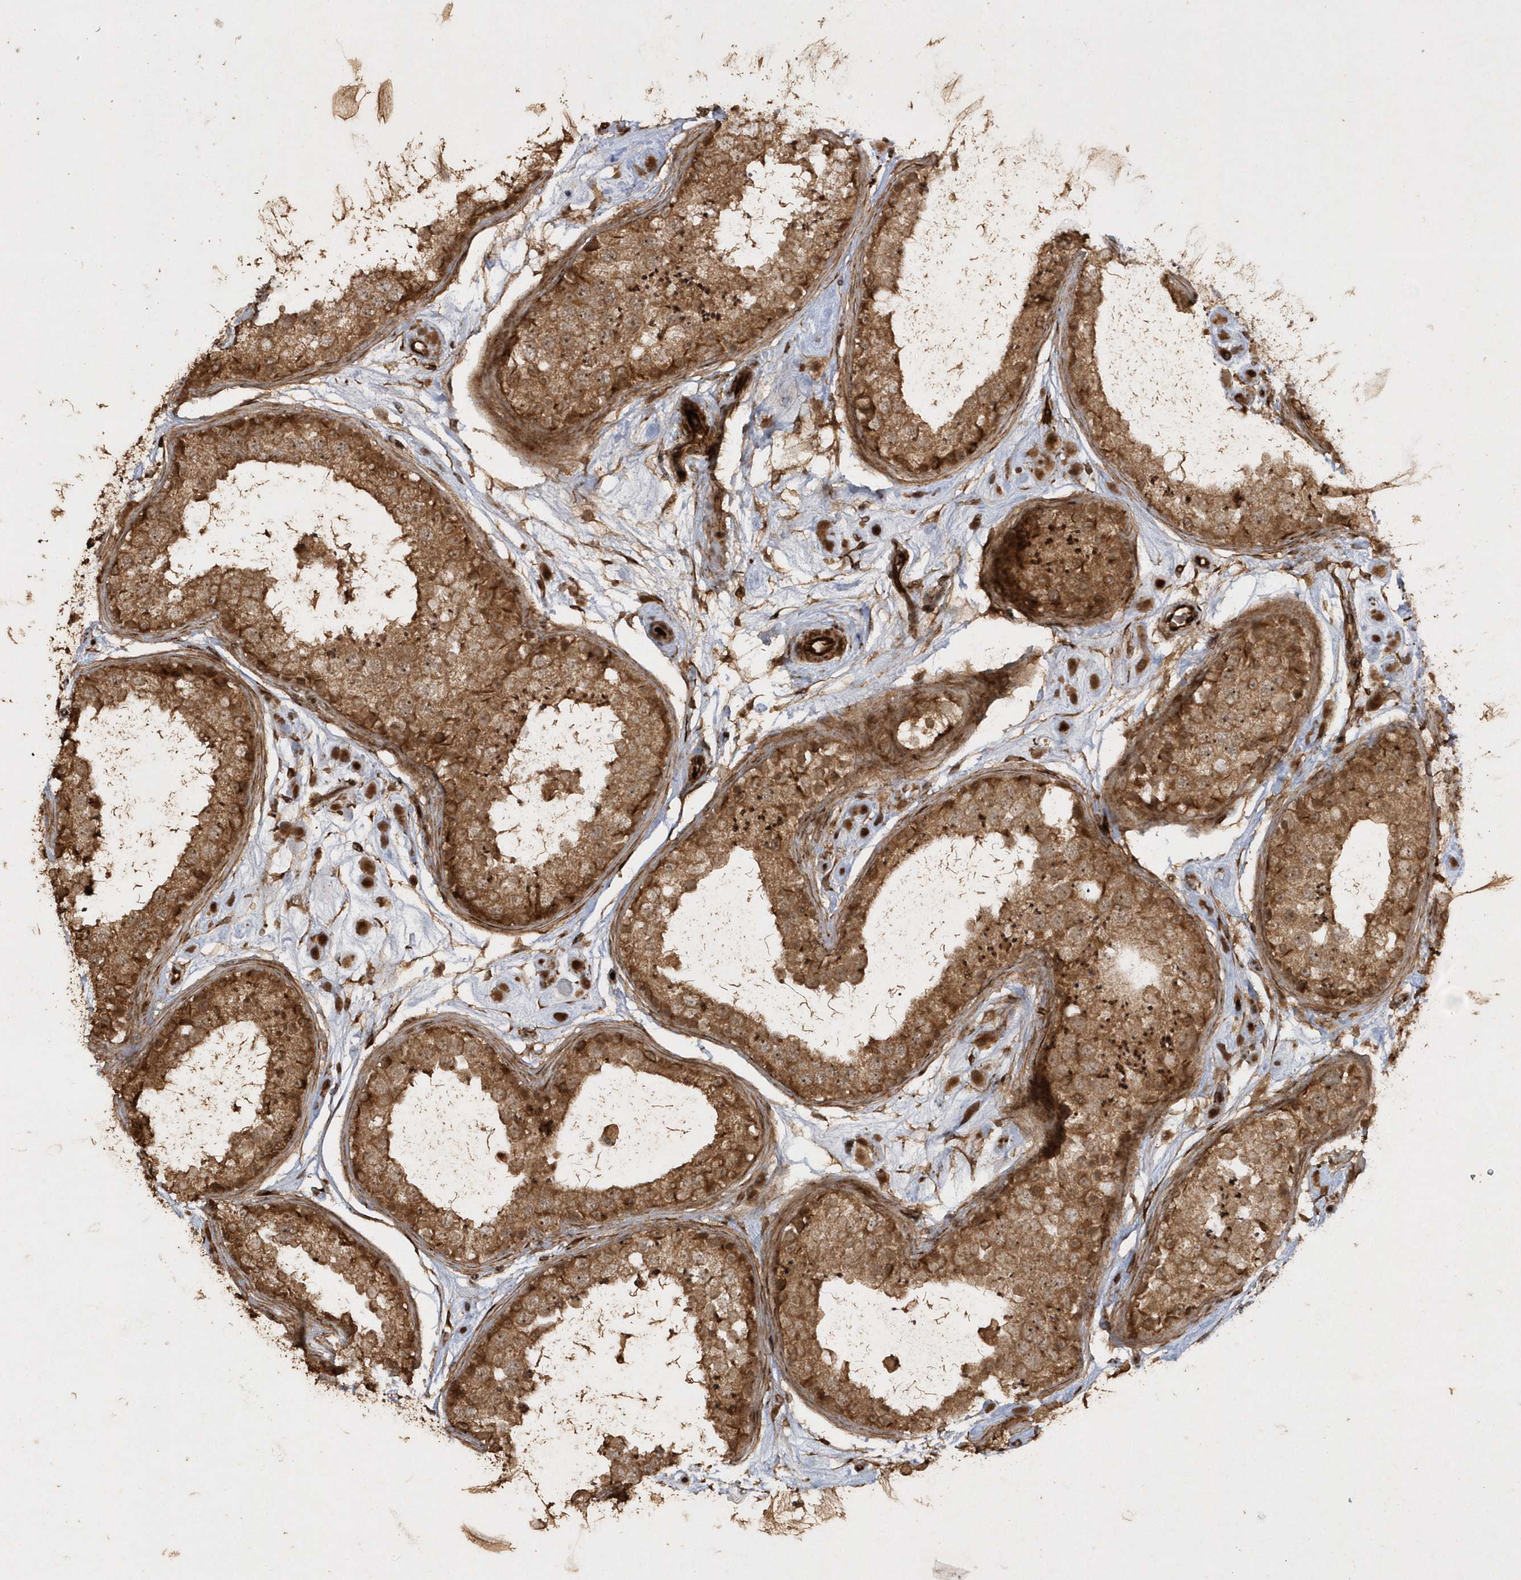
{"staining": {"intensity": "strong", "quantity": ">75%", "location": "cytoplasmic/membranous"}, "tissue": "testis", "cell_type": "Cells in seminiferous ducts", "image_type": "normal", "snomed": [{"axis": "morphology", "description": "Normal tissue, NOS"}, {"axis": "topography", "description": "Testis"}], "caption": "Protein expression analysis of normal human testis reveals strong cytoplasmic/membranous staining in about >75% of cells in seminiferous ducts.", "gene": "AVPI1", "patient": {"sex": "male", "age": 25}}